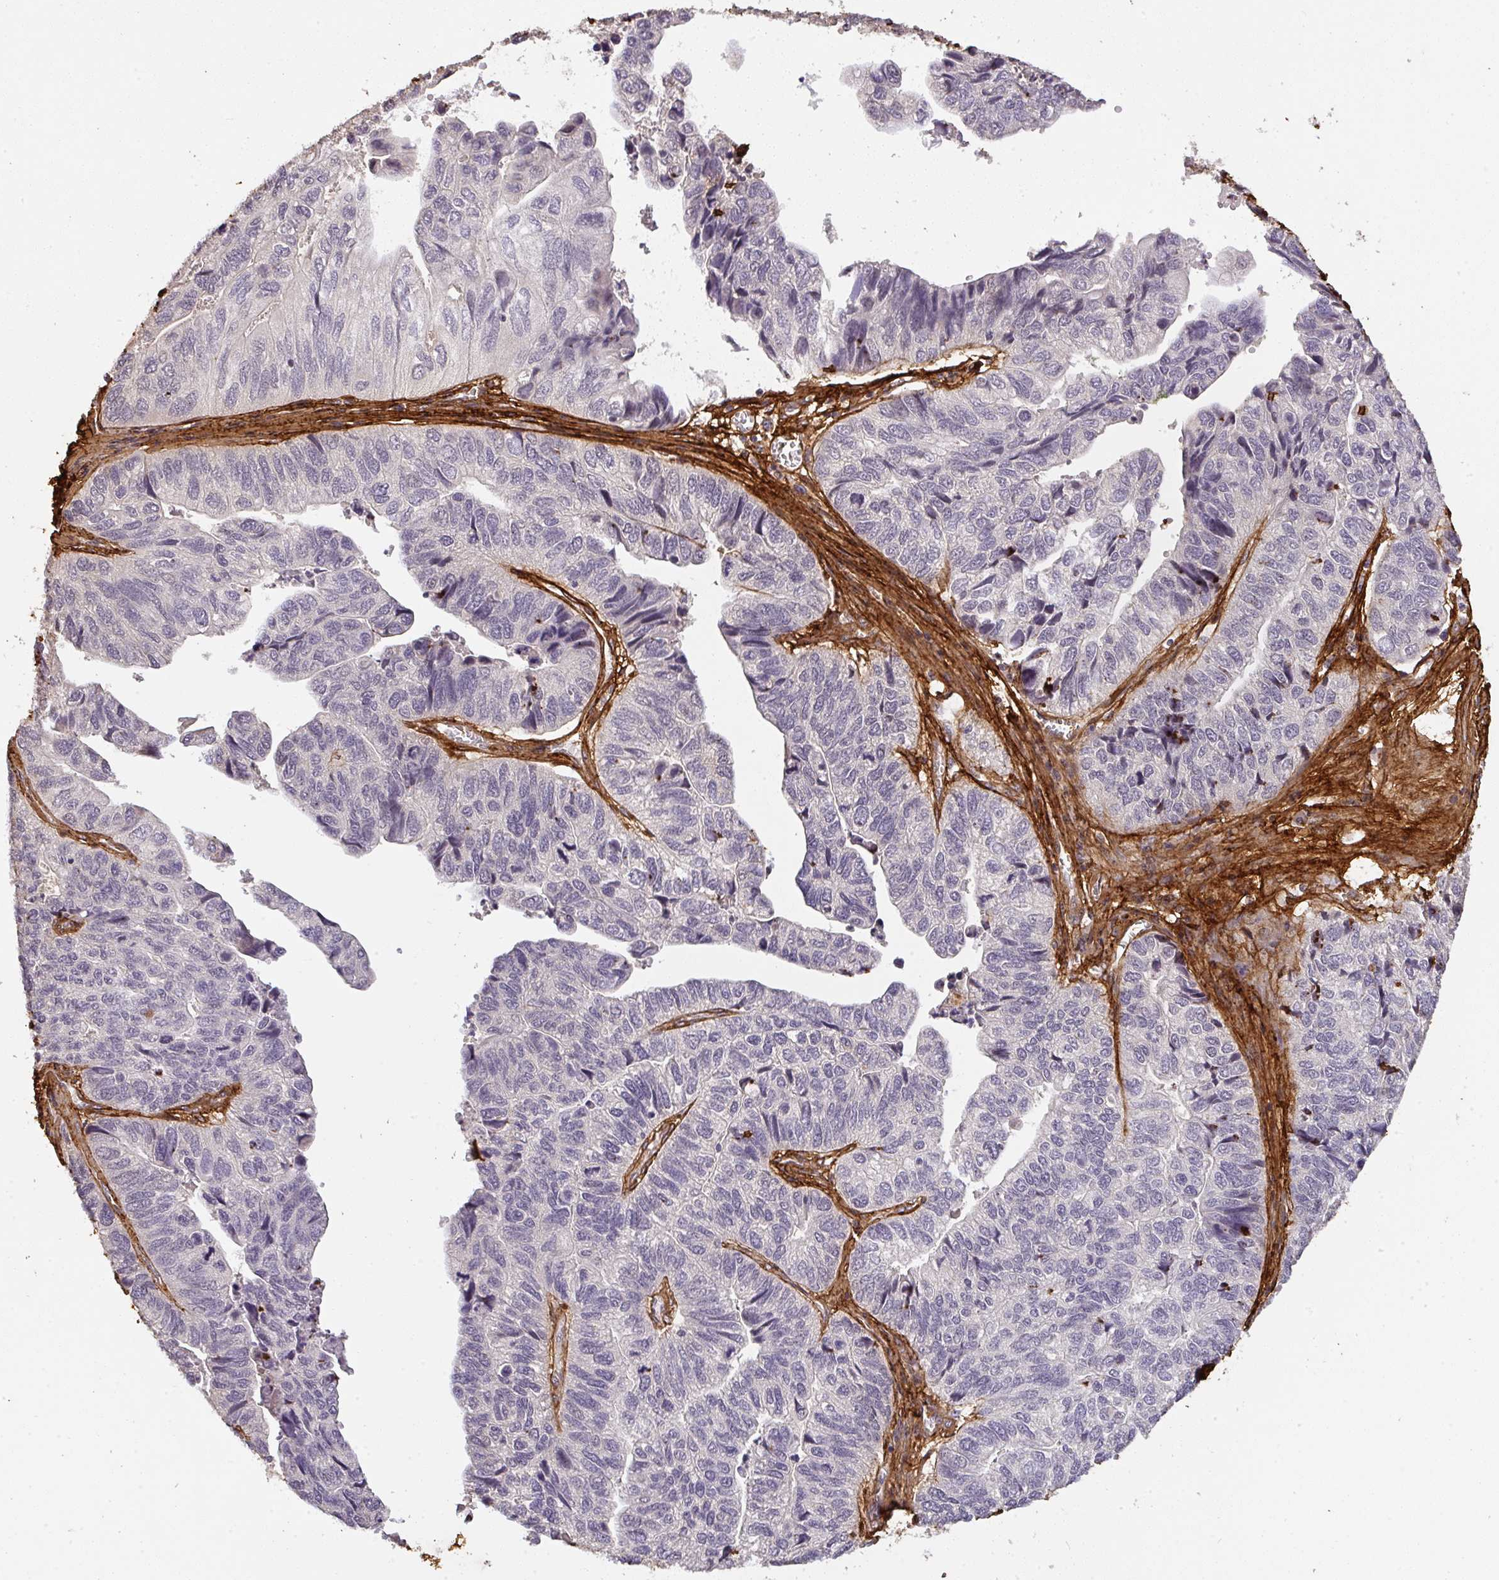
{"staining": {"intensity": "negative", "quantity": "none", "location": "none"}, "tissue": "stomach cancer", "cell_type": "Tumor cells", "image_type": "cancer", "snomed": [{"axis": "morphology", "description": "Adenocarcinoma, NOS"}, {"axis": "topography", "description": "Stomach, upper"}], "caption": "This is an IHC image of human stomach adenocarcinoma. There is no staining in tumor cells.", "gene": "COL3A1", "patient": {"sex": "female", "age": 67}}